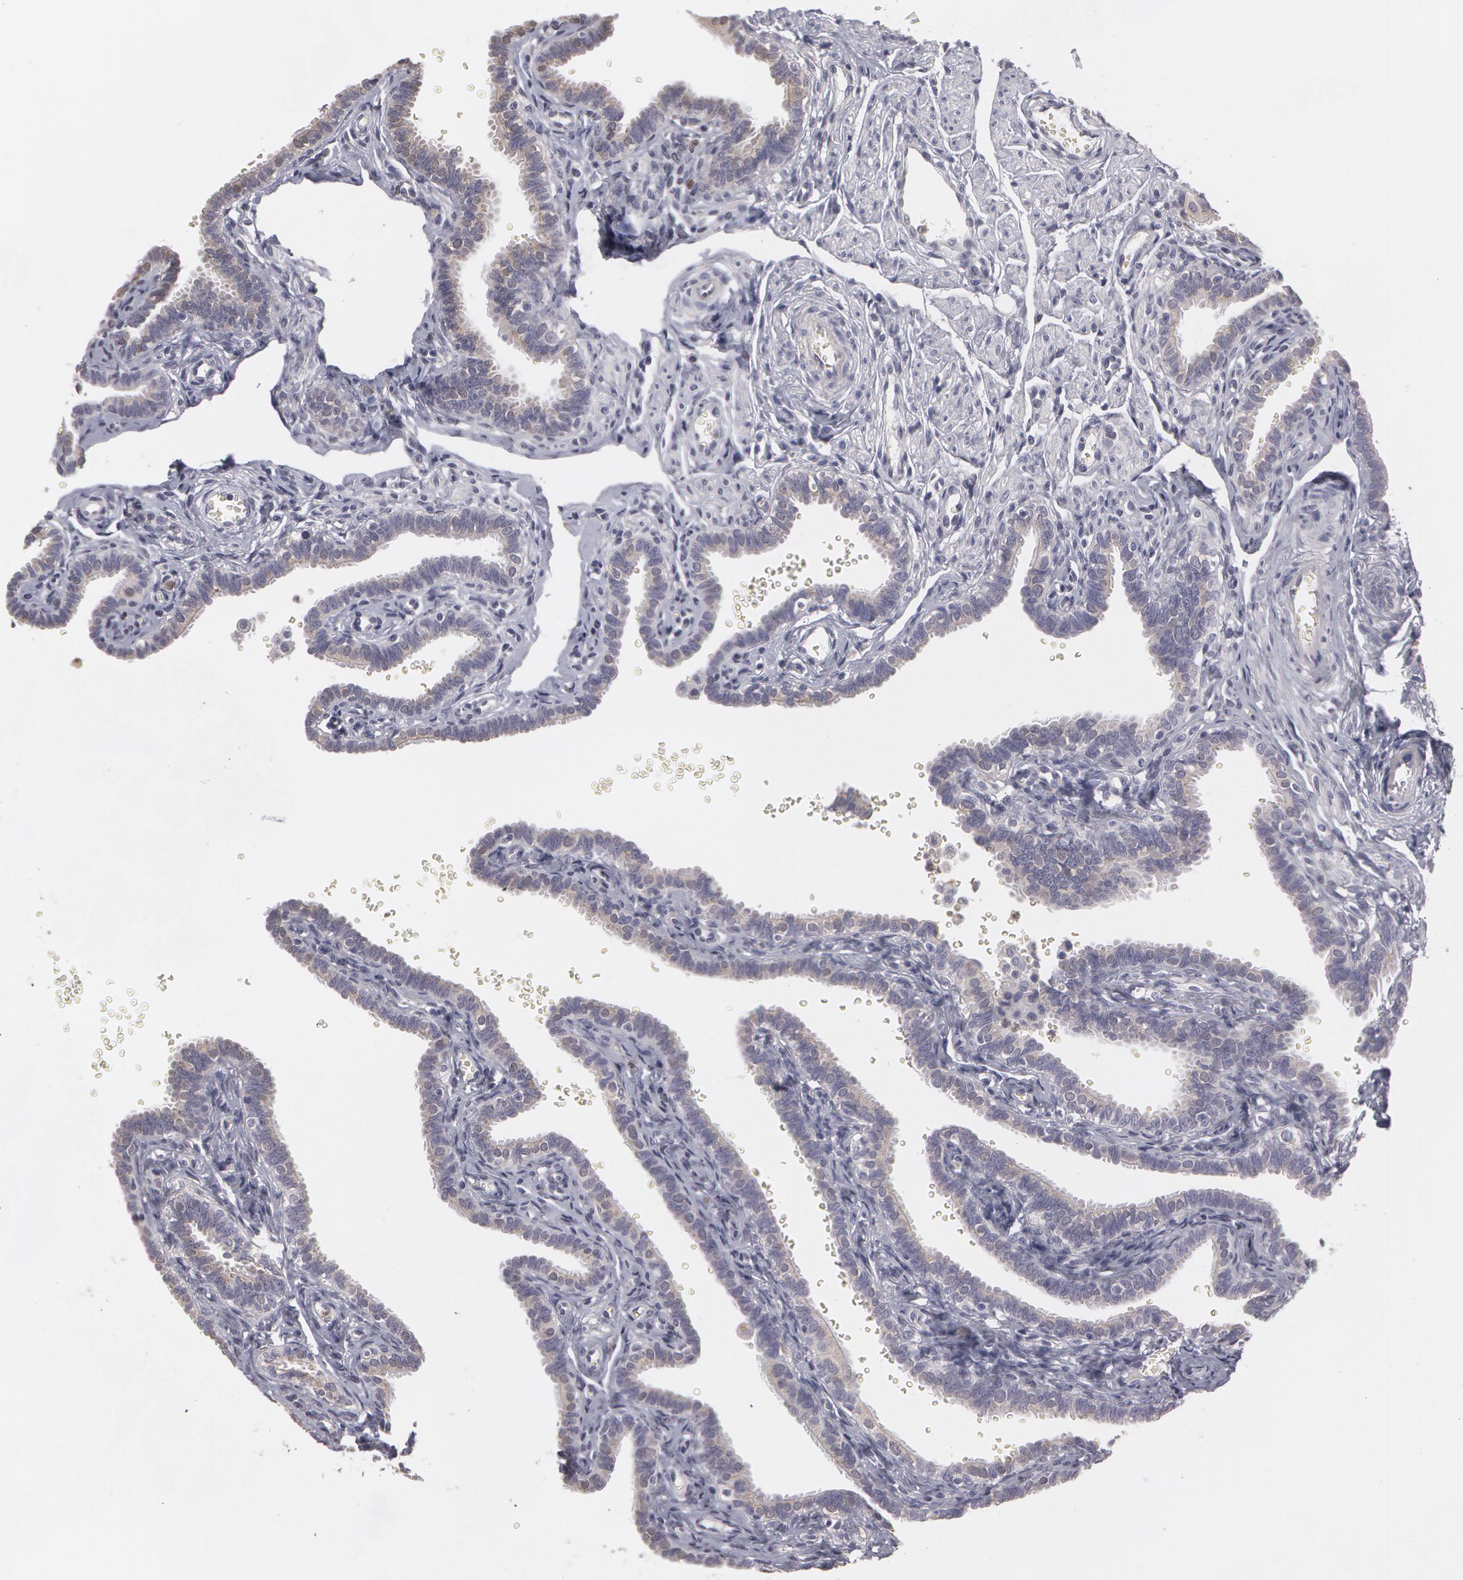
{"staining": {"intensity": "weak", "quantity": "25%-75%", "location": "cytoplasmic/membranous"}, "tissue": "fallopian tube", "cell_type": "Glandular cells", "image_type": "normal", "snomed": [{"axis": "morphology", "description": "Normal tissue, NOS"}, {"axis": "topography", "description": "Fallopian tube"}], "caption": "Unremarkable fallopian tube was stained to show a protein in brown. There is low levels of weak cytoplasmic/membranous expression in approximately 25%-75% of glandular cells. (Stains: DAB in brown, nuclei in blue, Microscopy: brightfield microscopy at high magnification).", "gene": "CAT", "patient": {"sex": "female", "age": 35}}